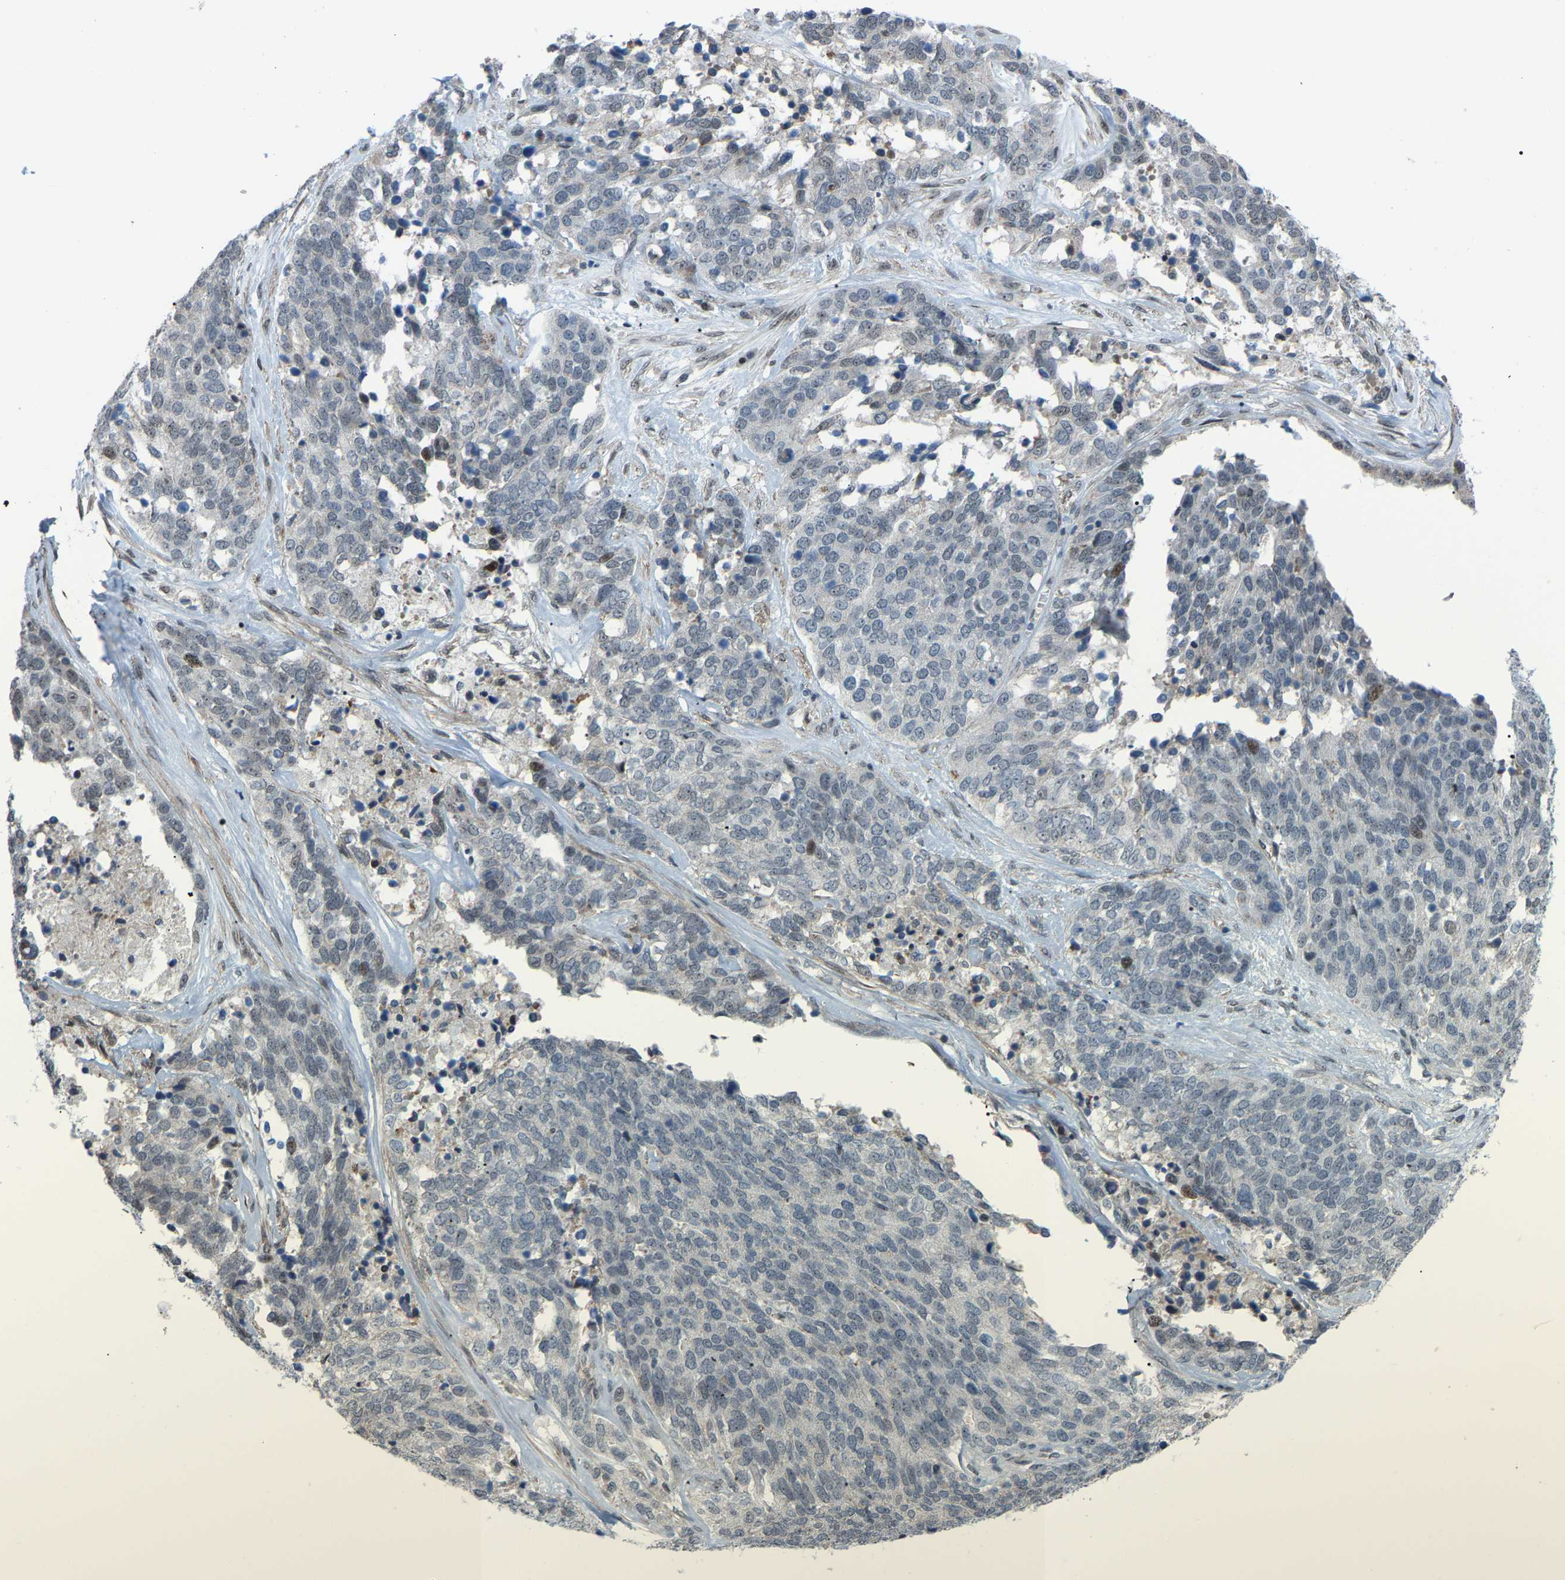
{"staining": {"intensity": "negative", "quantity": "none", "location": "none"}, "tissue": "ovarian cancer", "cell_type": "Tumor cells", "image_type": "cancer", "snomed": [{"axis": "morphology", "description": "Cystadenocarcinoma, serous, NOS"}, {"axis": "topography", "description": "Ovary"}], "caption": "There is no significant positivity in tumor cells of ovarian cancer. (Stains: DAB IHC with hematoxylin counter stain, Microscopy: brightfield microscopy at high magnification).", "gene": "CROT", "patient": {"sex": "female", "age": 44}}